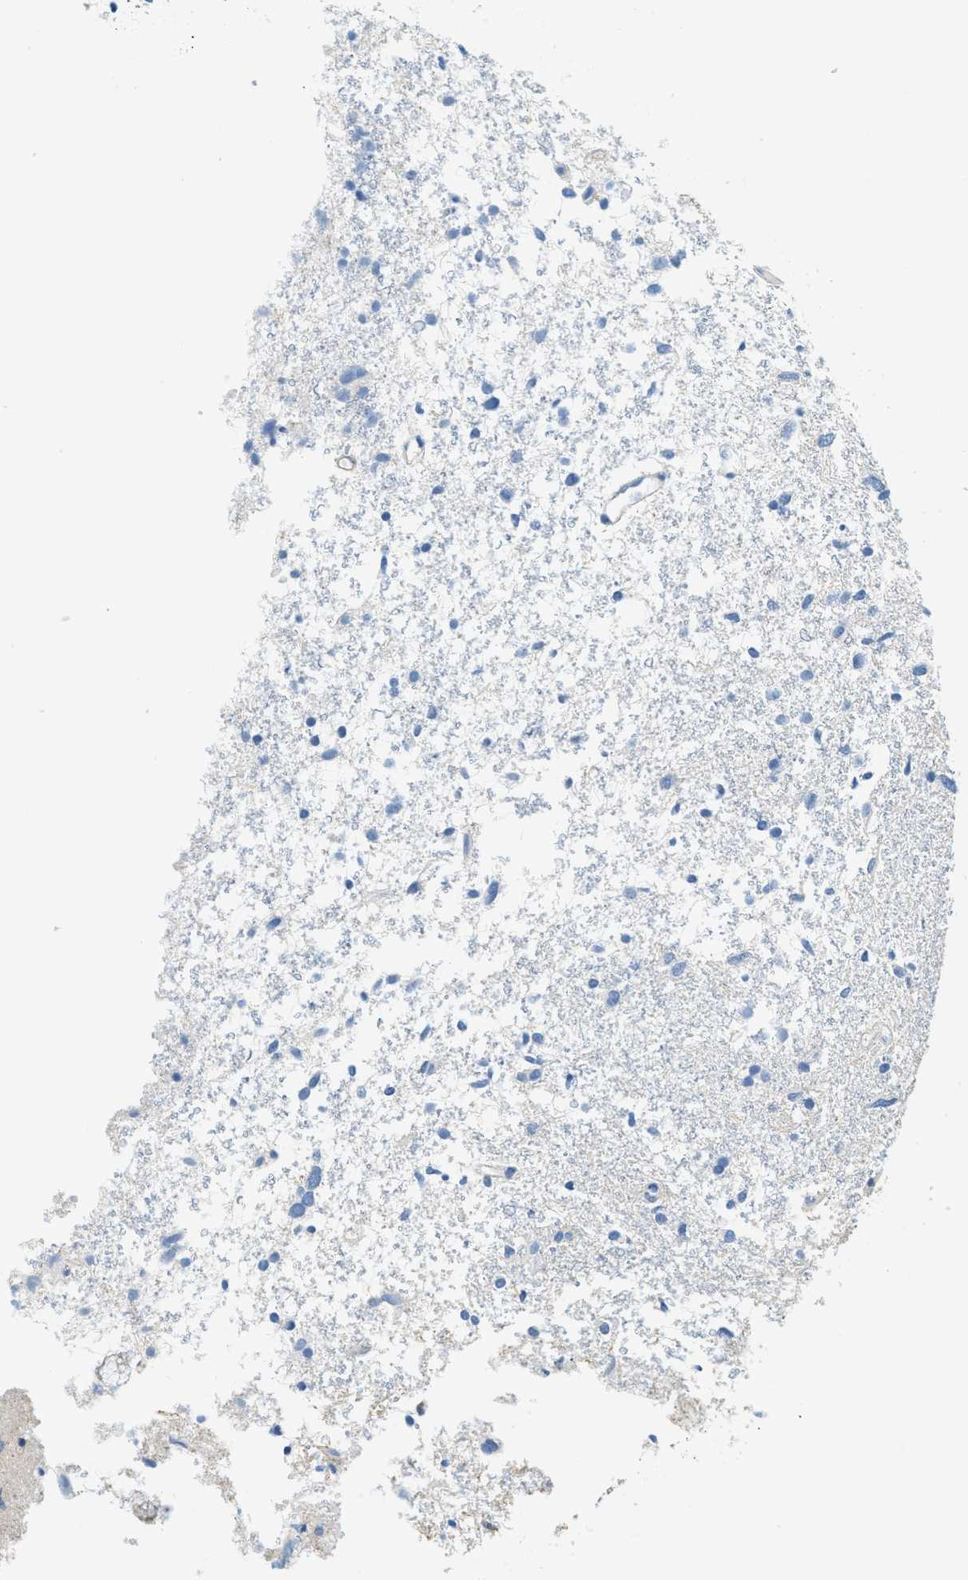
{"staining": {"intensity": "negative", "quantity": "none", "location": "none"}, "tissue": "glioma", "cell_type": "Tumor cells", "image_type": "cancer", "snomed": [{"axis": "morphology", "description": "Glioma, malignant, High grade"}, {"axis": "topography", "description": "Brain"}], "caption": "A histopathology image of human glioma is negative for staining in tumor cells.", "gene": "CYP4X1", "patient": {"sex": "female", "age": 59}}